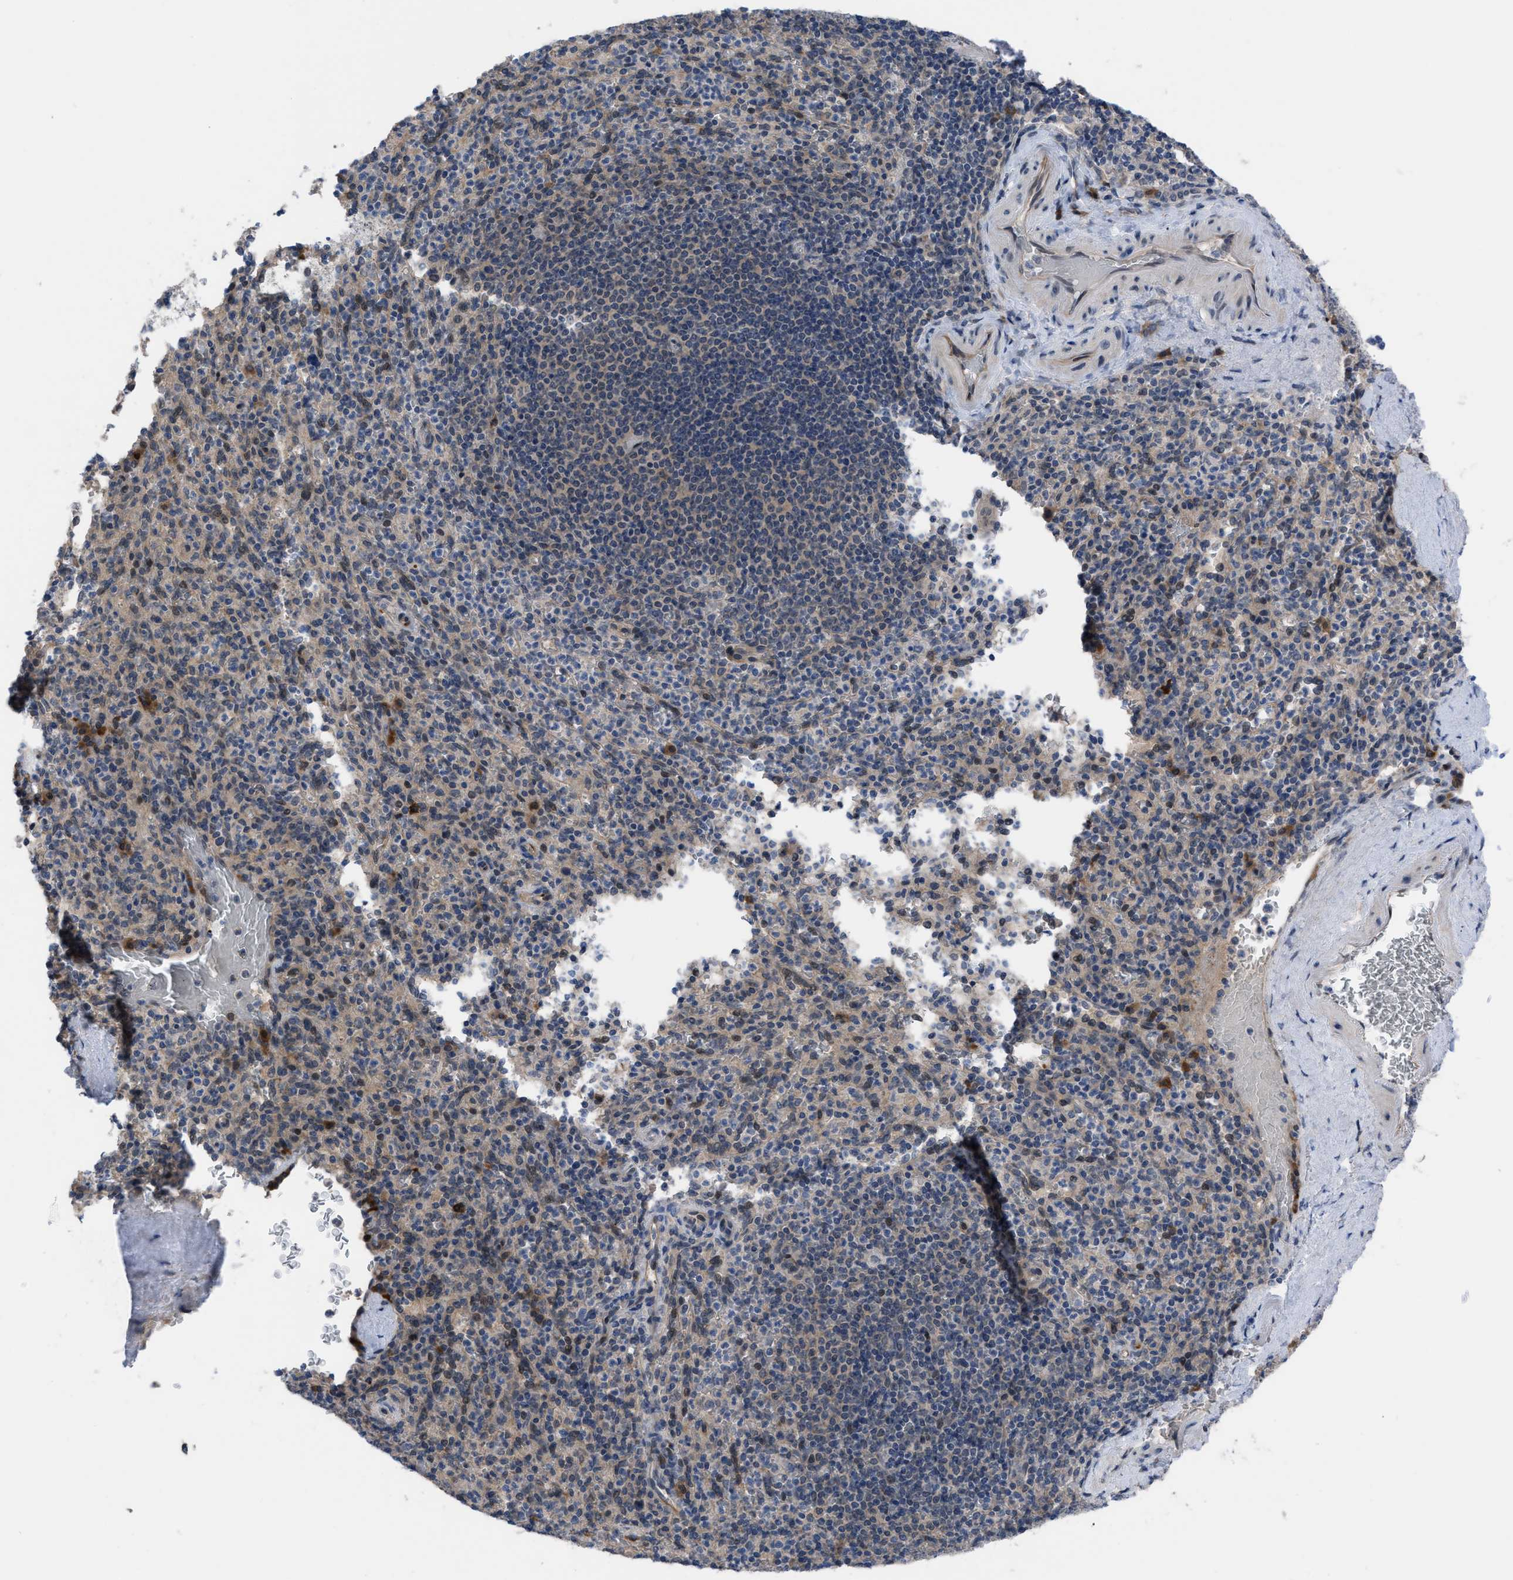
{"staining": {"intensity": "weak", "quantity": "25%-75%", "location": "cytoplasmic/membranous"}, "tissue": "spleen", "cell_type": "Cells in red pulp", "image_type": "normal", "snomed": [{"axis": "morphology", "description": "Normal tissue, NOS"}, {"axis": "topography", "description": "Spleen"}], "caption": "Cells in red pulp show weak cytoplasmic/membranous positivity in about 25%-75% of cells in benign spleen. The protein is stained brown, and the nuclei are stained in blue (DAB IHC with brightfield microscopy, high magnification).", "gene": "IL17RE", "patient": {"sex": "male", "age": 36}}